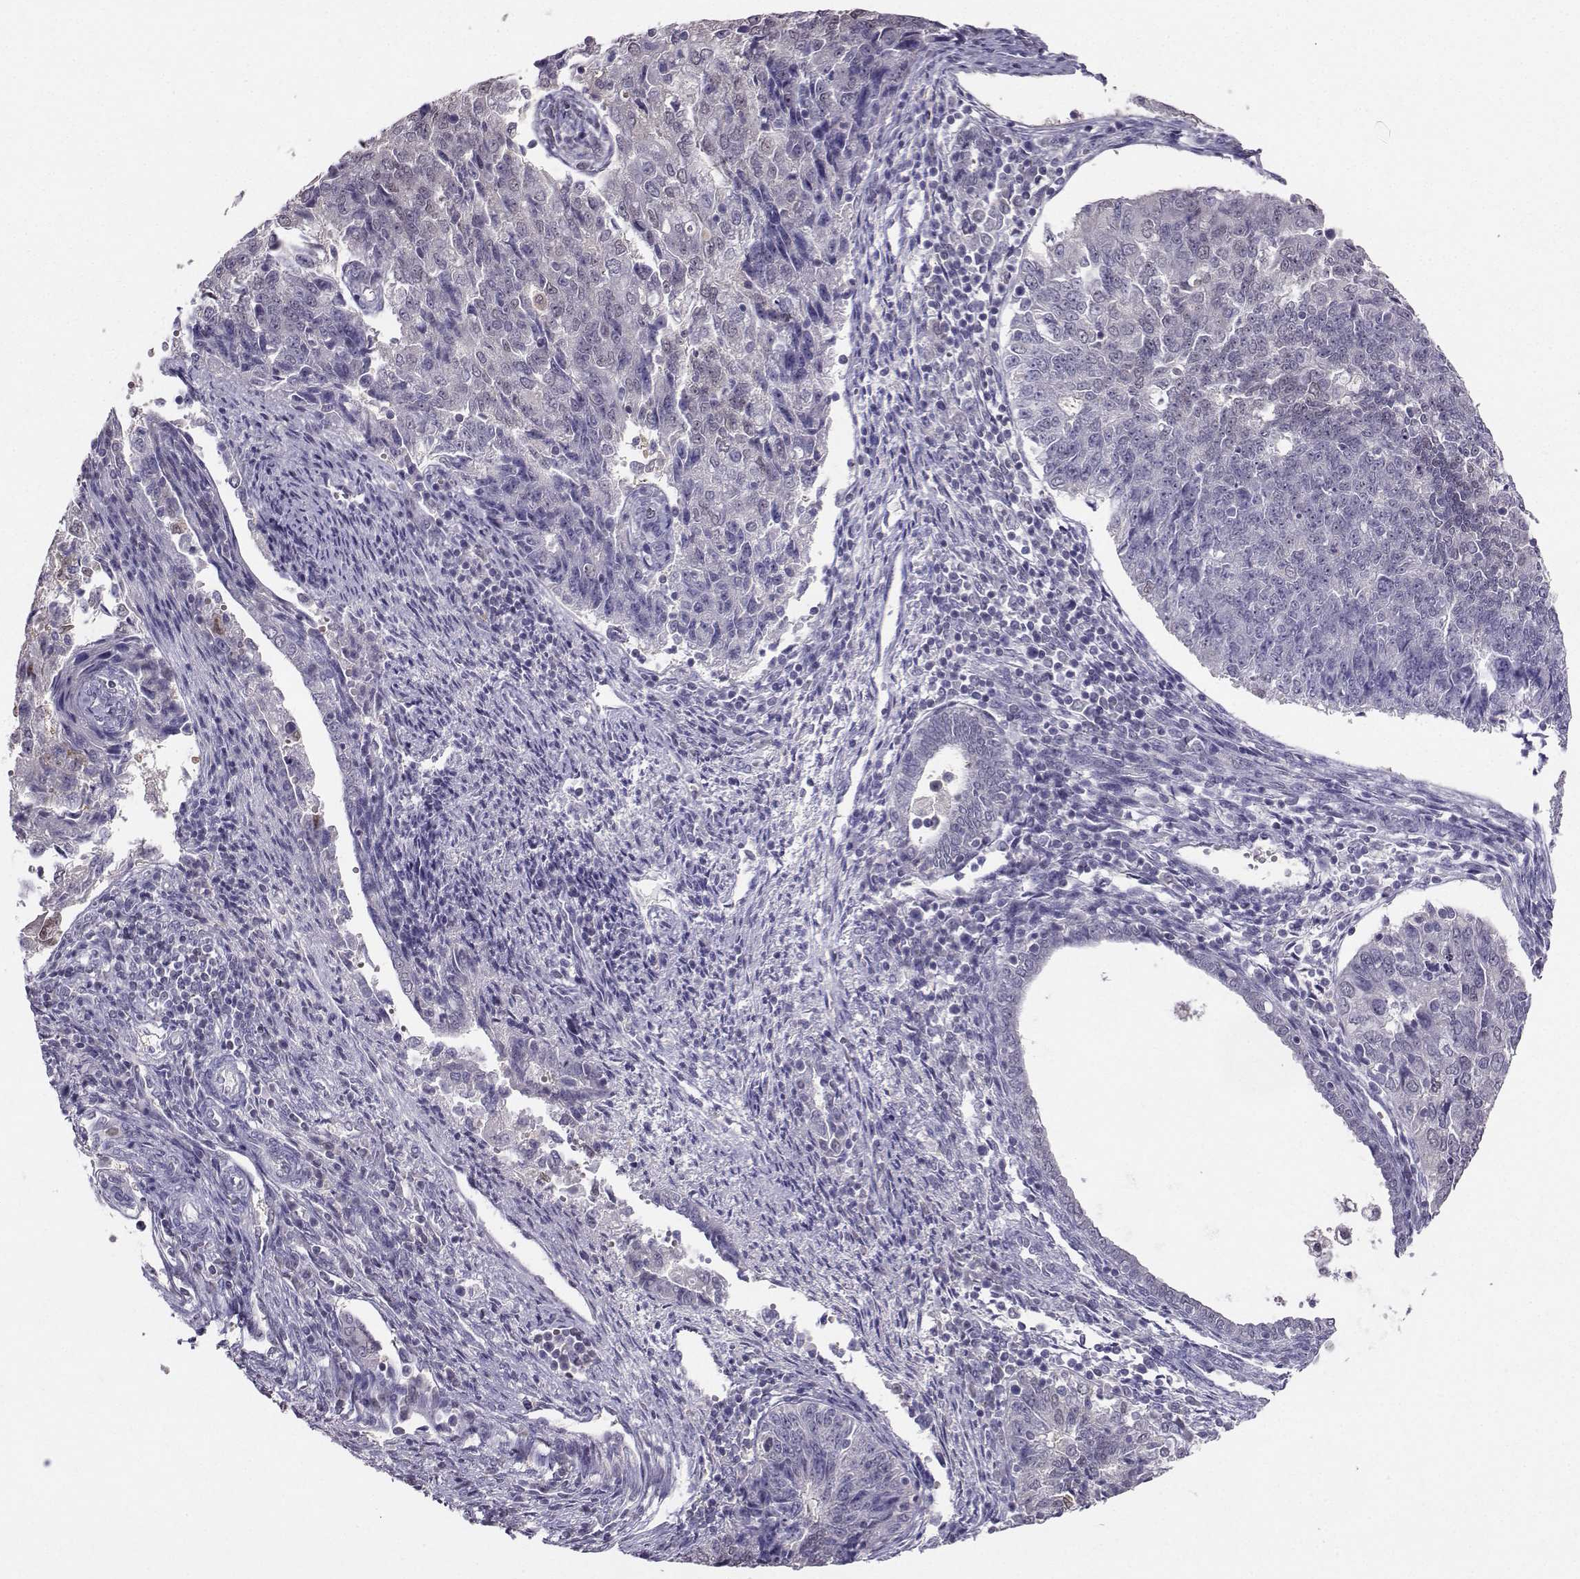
{"staining": {"intensity": "negative", "quantity": "none", "location": "none"}, "tissue": "endometrial cancer", "cell_type": "Tumor cells", "image_type": "cancer", "snomed": [{"axis": "morphology", "description": "Adenocarcinoma, NOS"}, {"axis": "topography", "description": "Endometrium"}], "caption": "A high-resolution histopathology image shows IHC staining of endometrial cancer, which displays no significant expression in tumor cells.", "gene": "PGK1", "patient": {"sex": "female", "age": 43}}